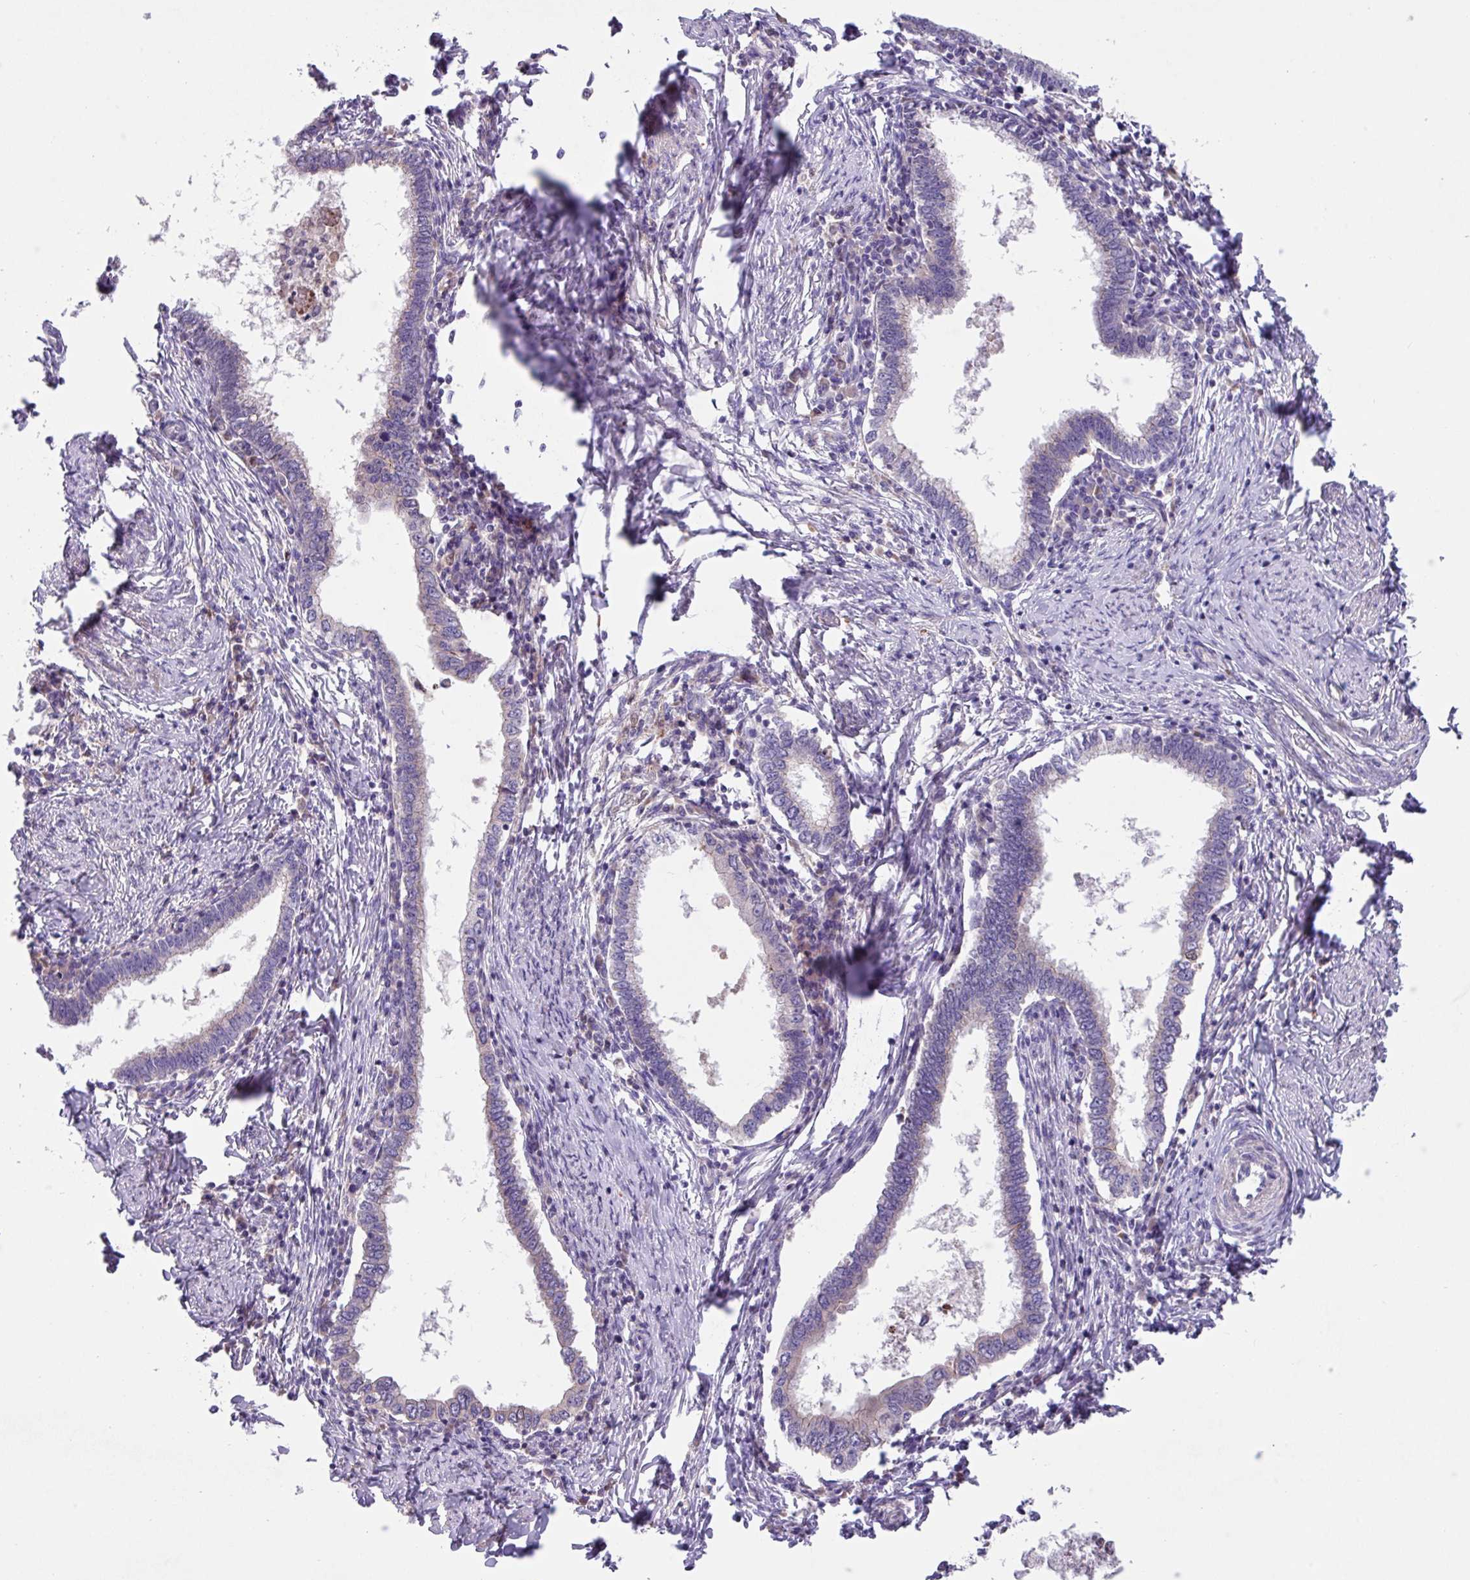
{"staining": {"intensity": "negative", "quantity": "none", "location": "none"}, "tissue": "cervical cancer", "cell_type": "Tumor cells", "image_type": "cancer", "snomed": [{"axis": "morphology", "description": "Adenocarcinoma, NOS"}, {"axis": "topography", "description": "Cervix"}], "caption": "The photomicrograph reveals no significant expression in tumor cells of cervical adenocarcinoma.", "gene": "IQCJ", "patient": {"sex": "female", "age": 36}}